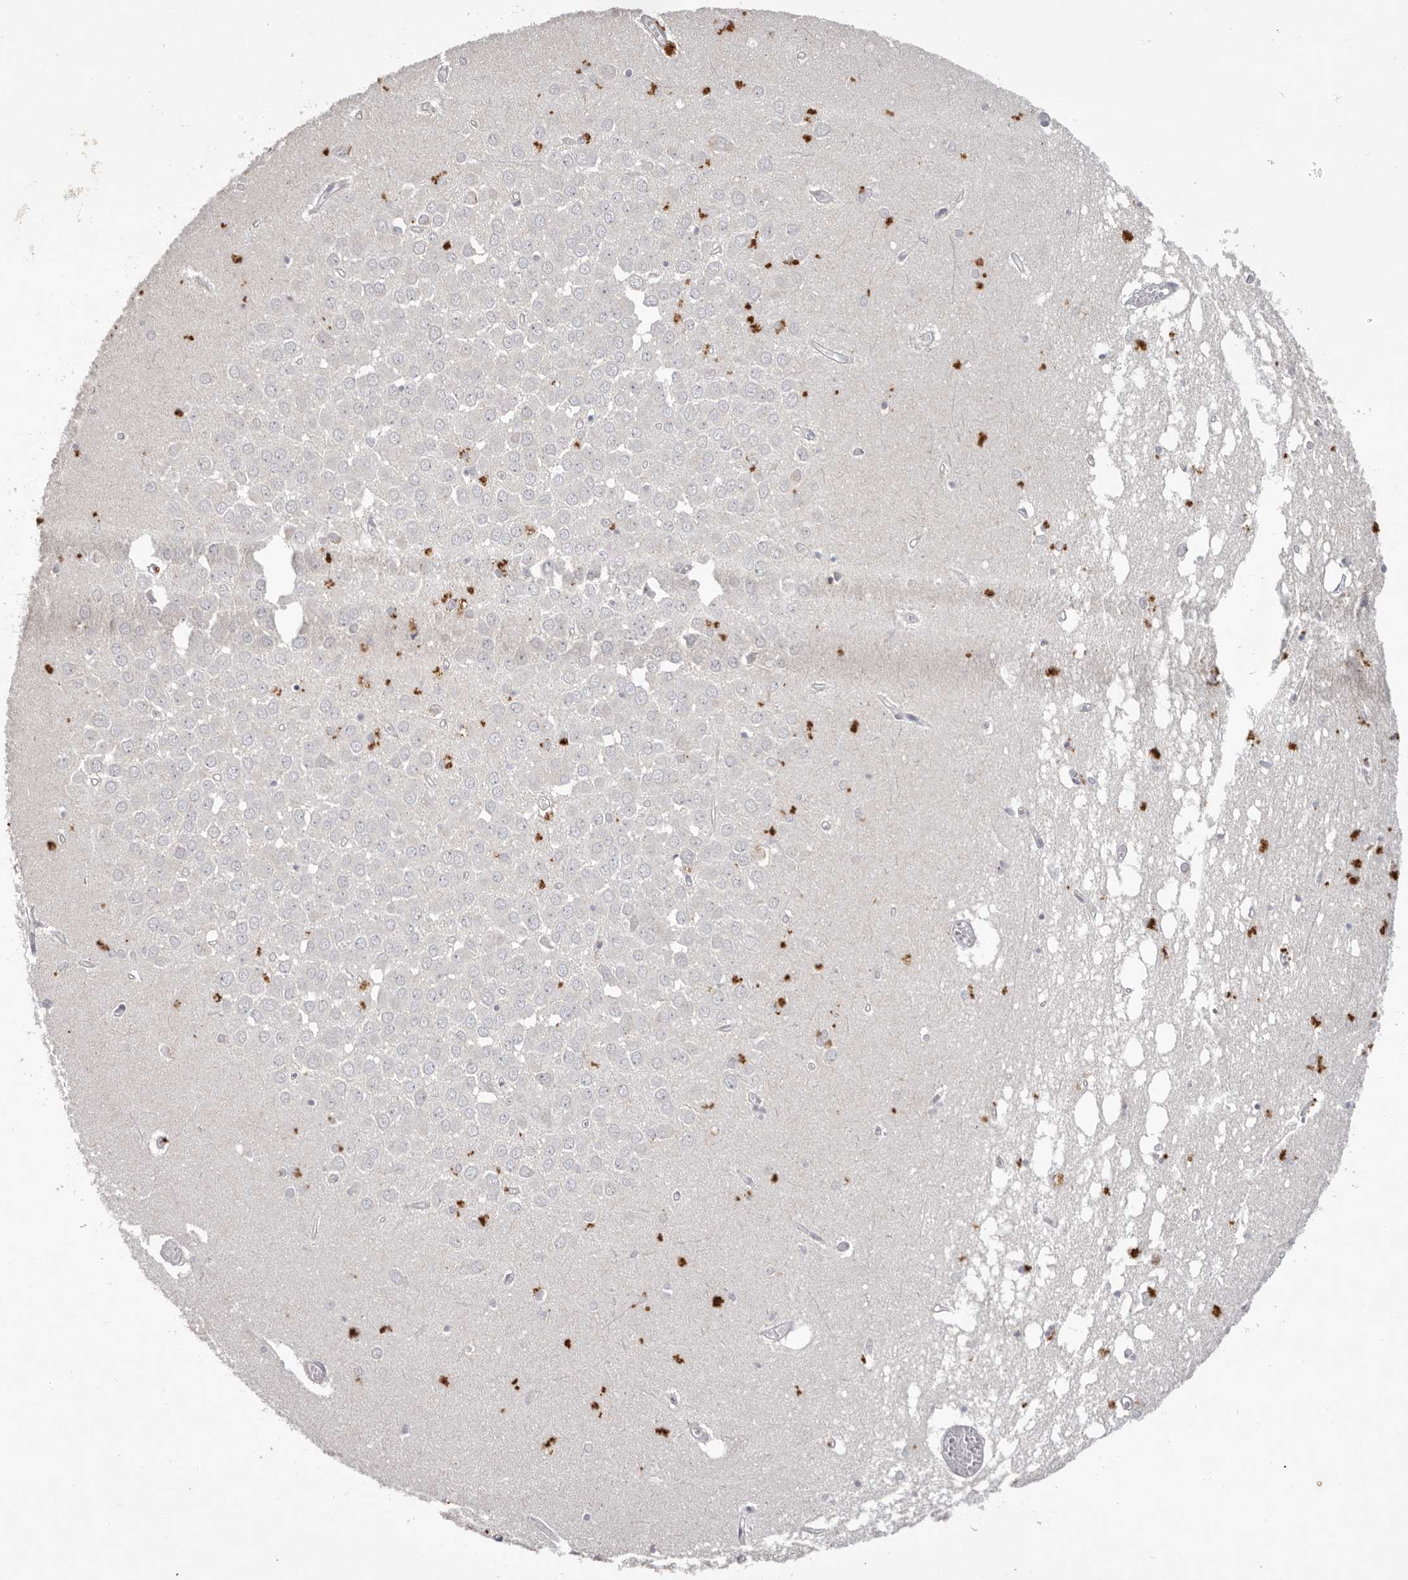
{"staining": {"intensity": "negative", "quantity": "none", "location": "none"}, "tissue": "hippocampus", "cell_type": "Glial cells", "image_type": "normal", "snomed": [{"axis": "morphology", "description": "Normal tissue, NOS"}, {"axis": "topography", "description": "Hippocampus"}], "caption": "The IHC image has no significant expression in glial cells of hippocampus.", "gene": "SCUBE2", "patient": {"sex": "male", "age": 70}}